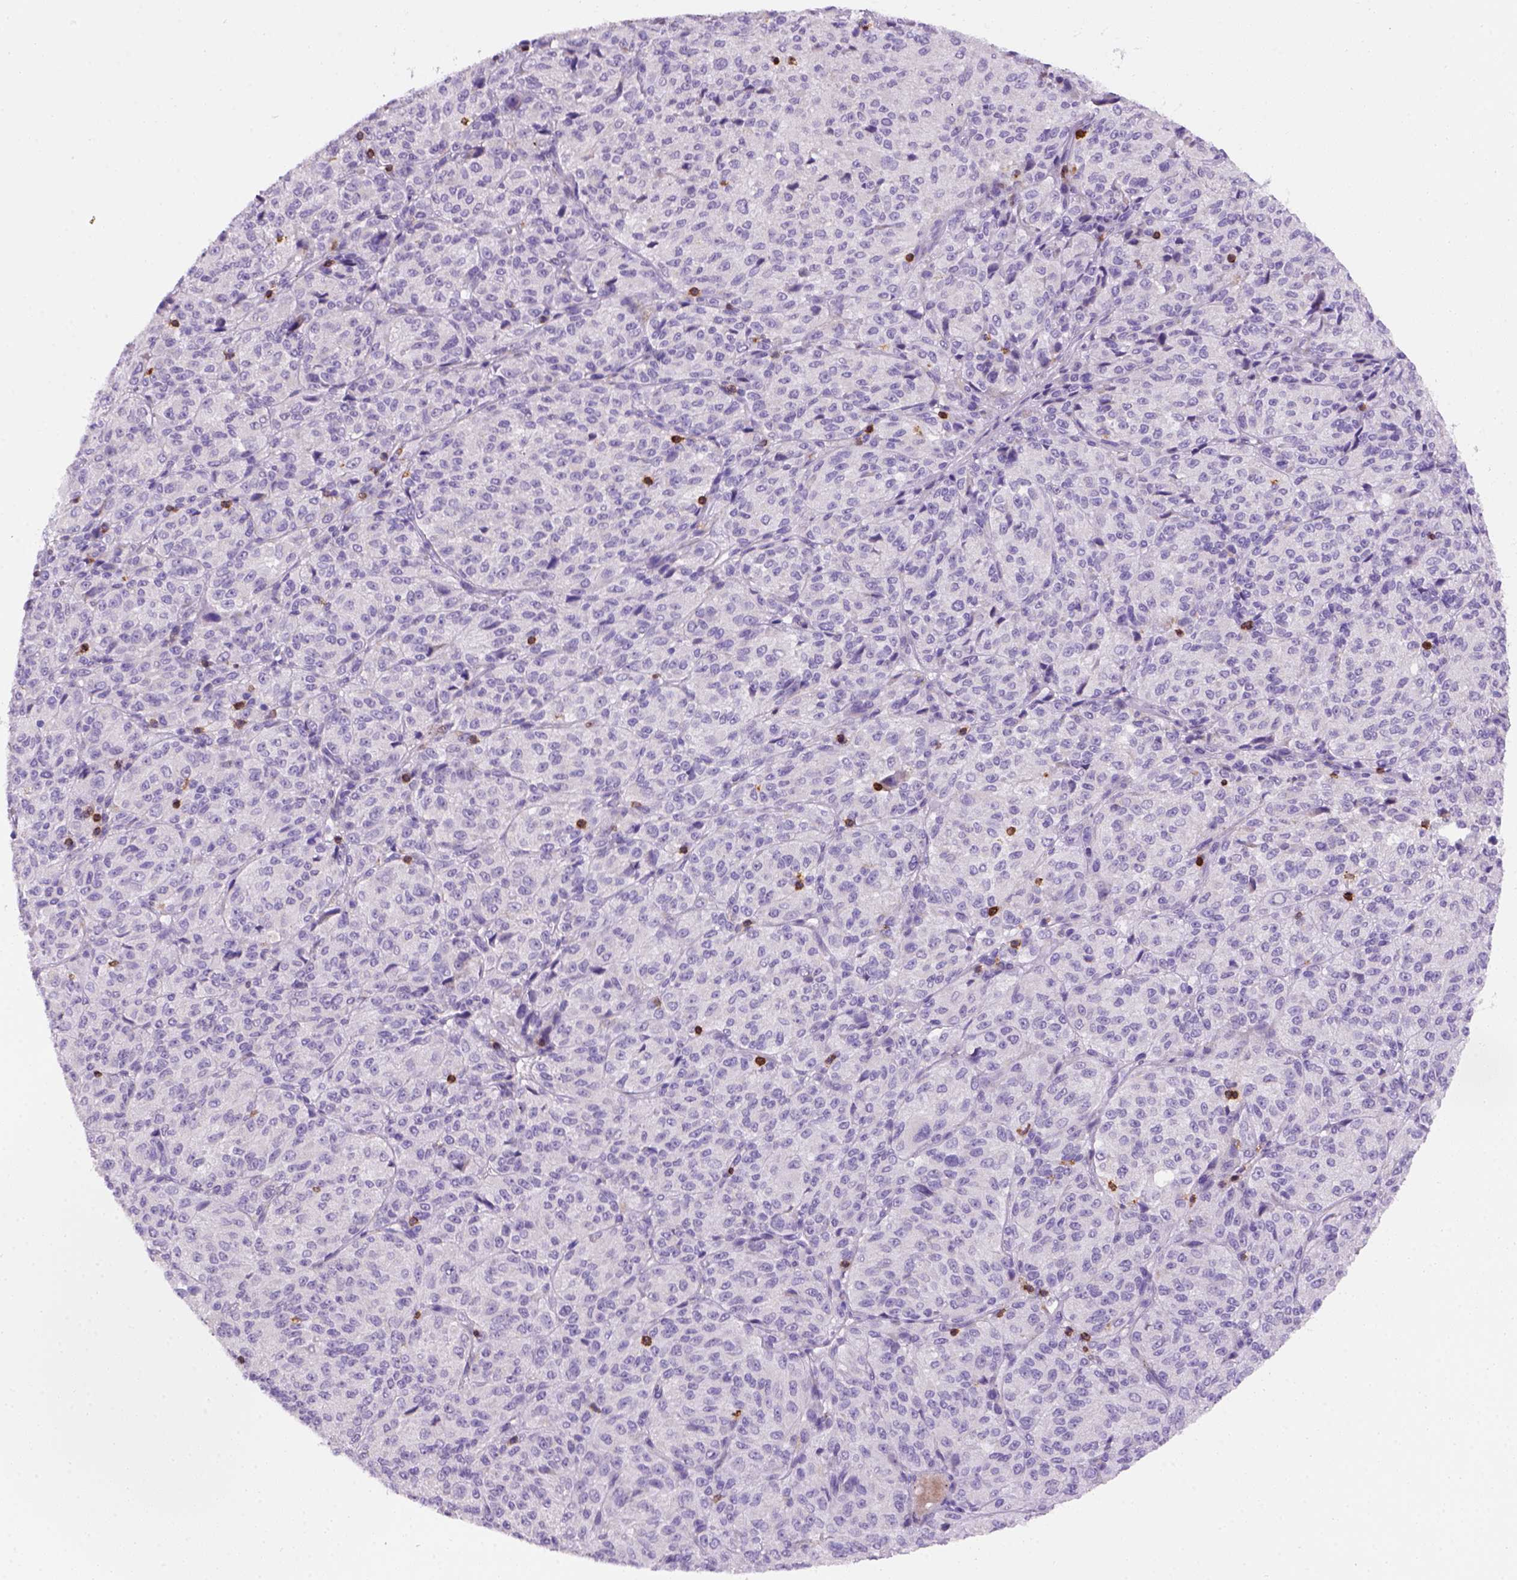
{"staining": {"intensity": "negative", "quantity": "none", "location": "none"}, "tissue": "melanoma", "cell_type": "Tumor cells", "image_type": "cancer", "snomed": [{"axis": "morphology", "description": "Malignant melanoma, Metastatic site"}, {"axis": "topography", "description": "Brain"}], "caption": "This micrograph is of malignant melanoma (metastatic site) stained with immunohistochemistry (IHC) to label a protein in brown with the nuclei are counter-stained blue. There is no positivity in tumor cells.", "gene": "CD3E", "patient": {"sex": "female", "age": 56}}